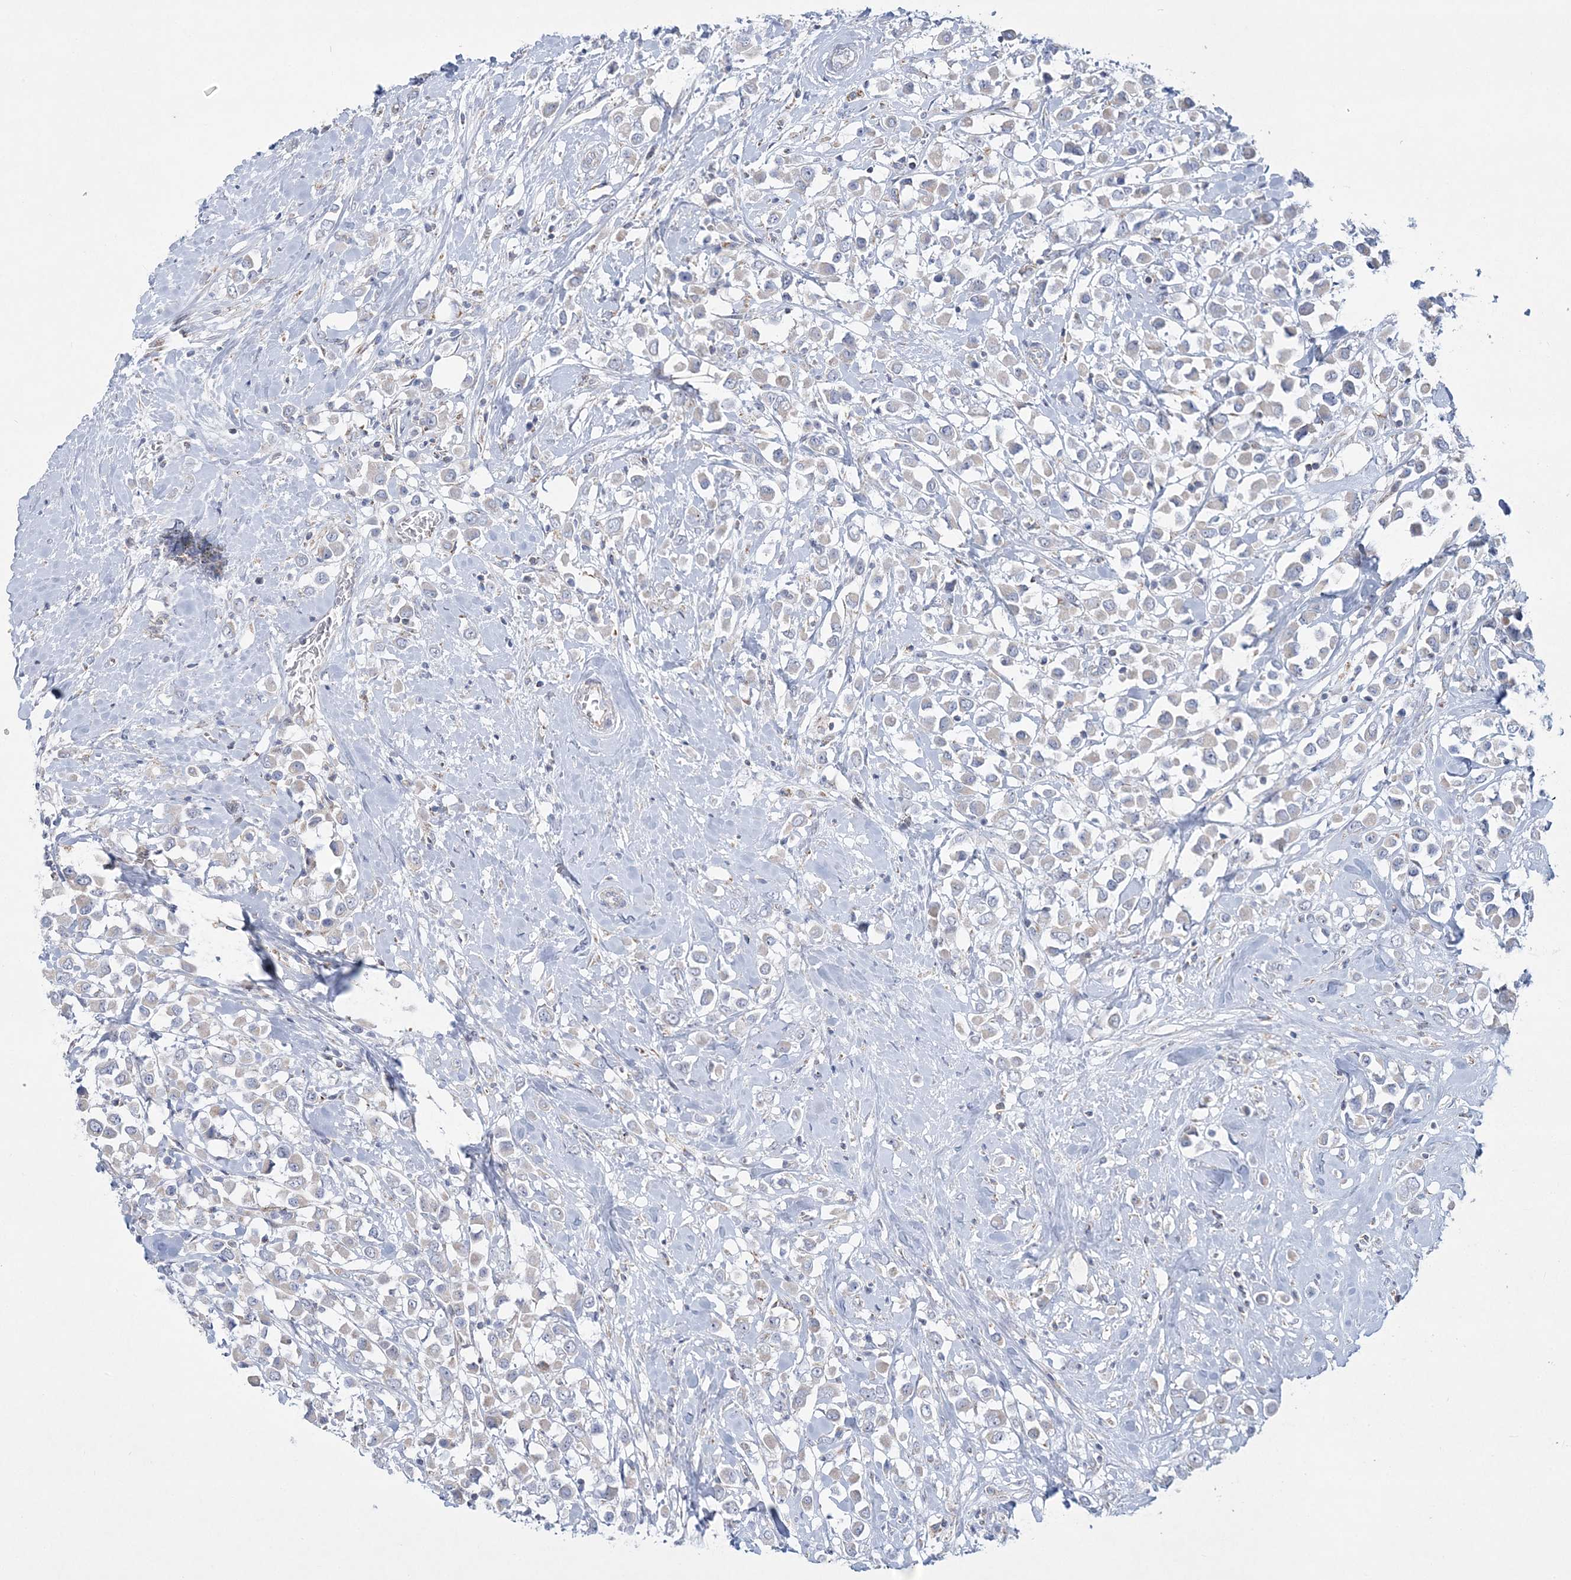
{"staining": {"intensity": "negative", "quantity": "none", "location": "none"}, "tissue": "breast cancer", "cell_type": "Tumor cells", "image_type": "cancer", "snomed": [{"axis": "morphology", "description": "Duct carcinoma"}, {"axis": "topography", "description": "Breast"}], "caption": "This histopathology image is of breast cancer stained with IHC to label a protein in brown with the nuclei are counter-stained blue. There is no expression in tumor cells.", "gene": "TBC1D7", "patient": {"sex": "female", "age": 61}}